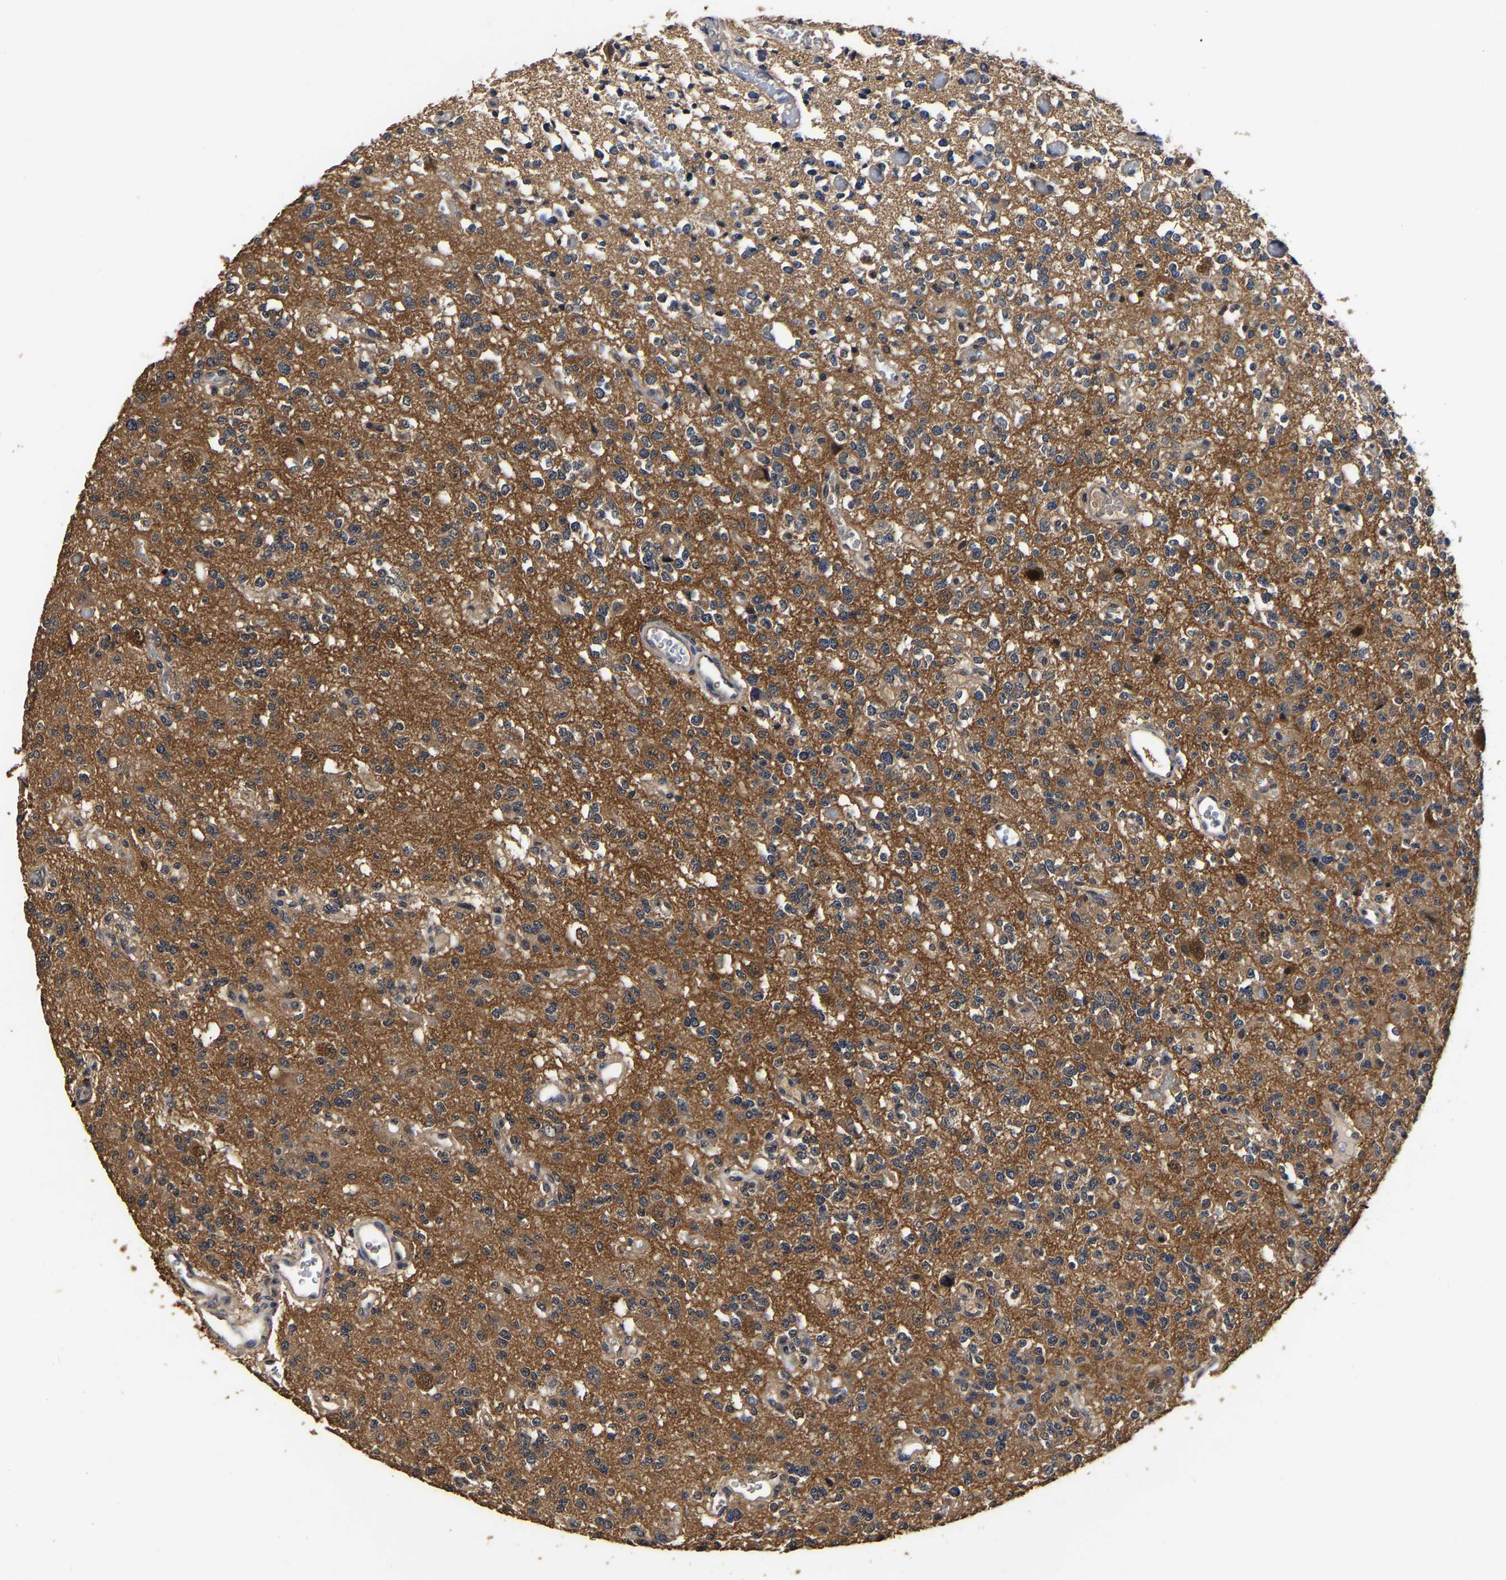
{"staining": {"intensity": "moderate", "quantity": ">75%", "location": "cytoplasmic/membranous"}, "tissue": "glioma", "cell_type": "Tumor cells", "image_type": "cancer", "snomed": [{"axis": "morphology", "description": "Glioma, malignant, Low grade"}, {"axis": "topography", "description": "Brain"}], "caption": "Malignant glioma (low-grade) tissue demonstrates moderate cytoplasmic/membranous expression in about >75% of tumor cells", "gene": "STK32C", "patient": {"sex": "male", "age": 38}}